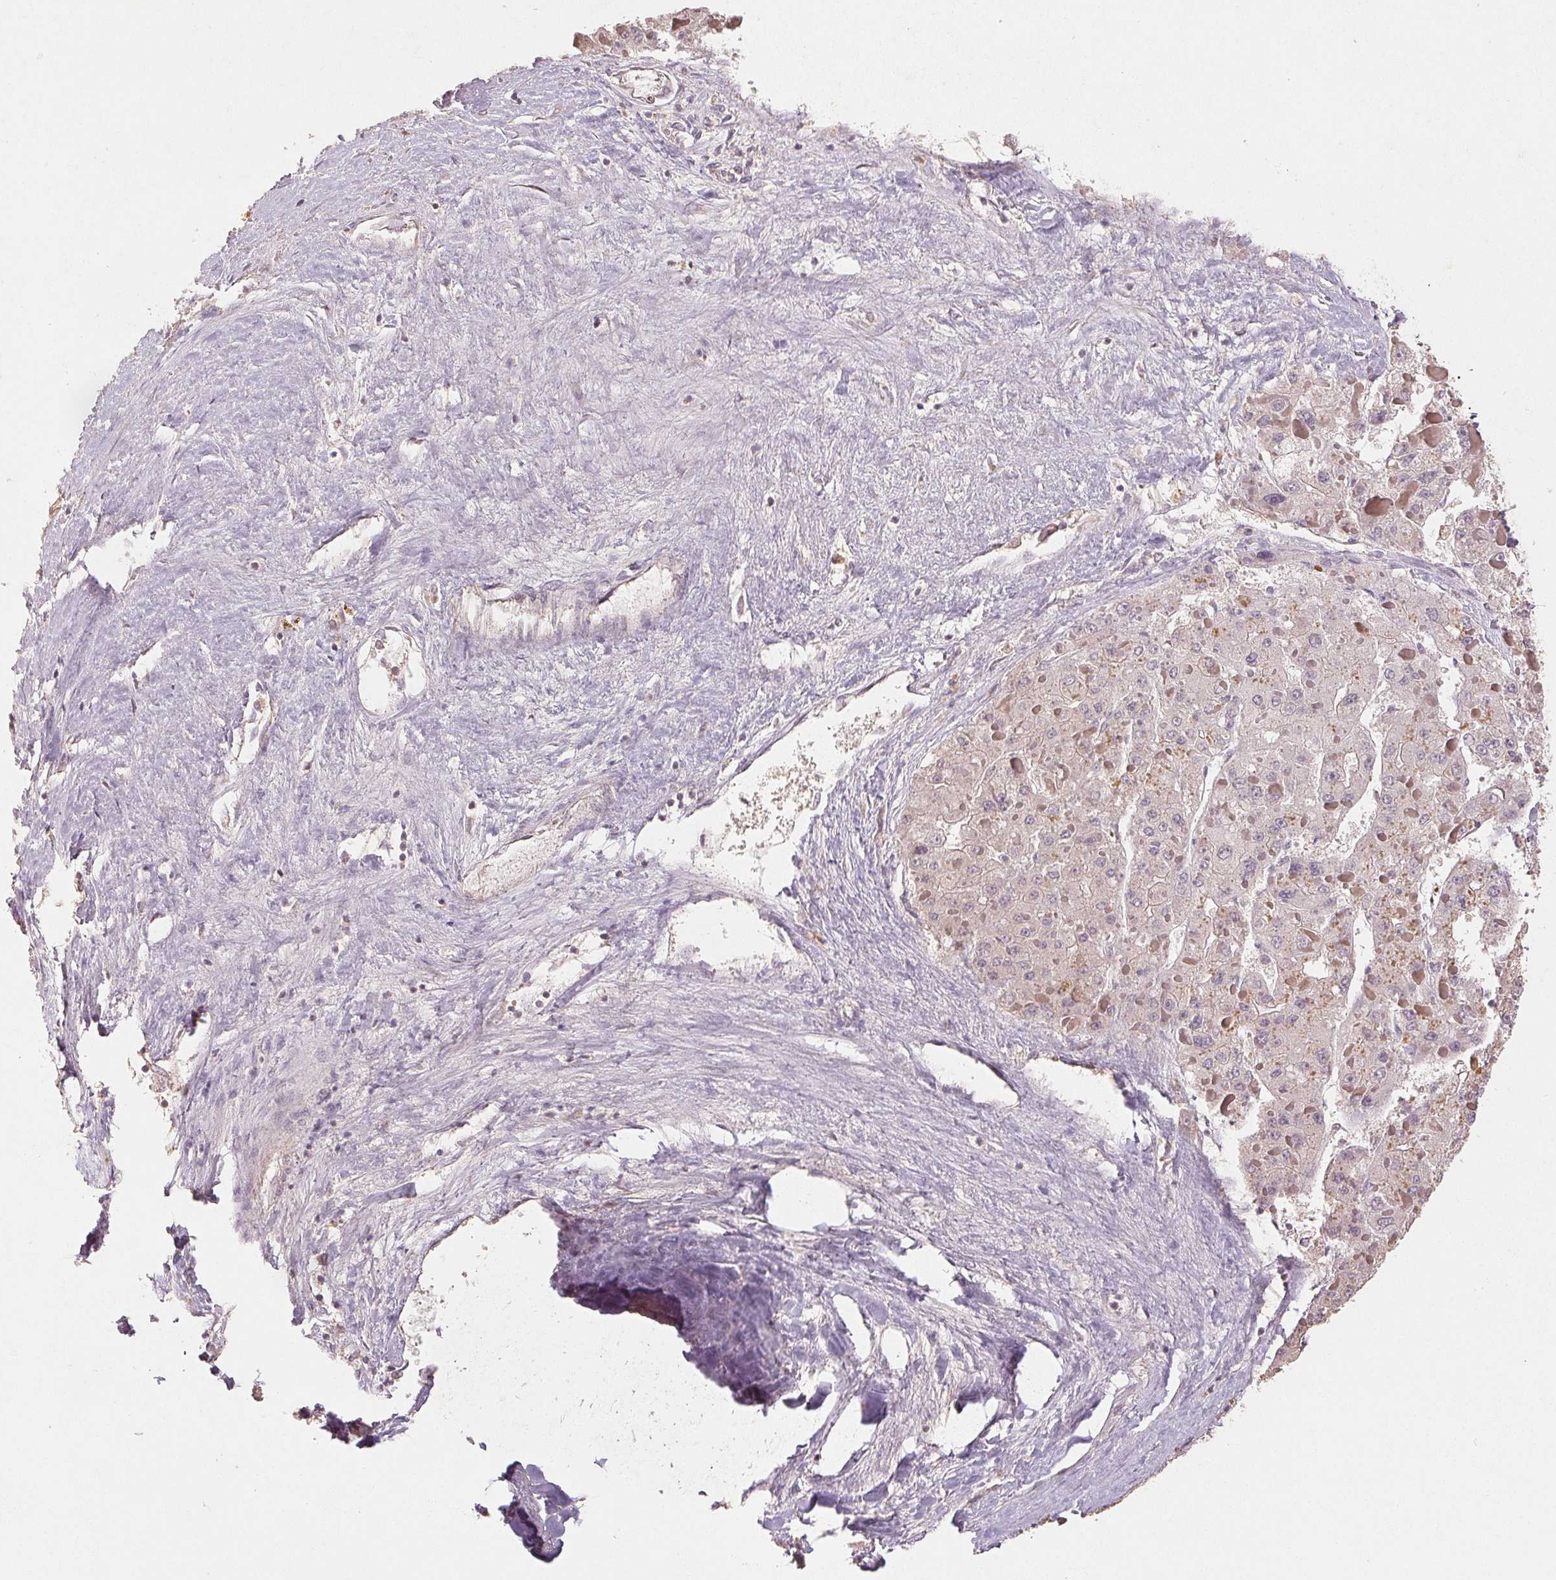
{"staining": {"intensity": "negative", "quantity": "none", "location": "none"}, "tissue": "liver cancer", "cell_type": "Tumor cells", "image_type": "cancer", "snomed": [{"axis": "morphology", "description": "Carcinoma, Hepatocellular, NOS"}, {"axis": "topography", "description": "Liver"}], "caption": "High power microscopy photomicrograph of an immunohistochemistry (IHC) micrograph of liver cancer (hepatocellular carcinoma), revealing no significant positivity in tumor cells.", "gene": "COX14", "patient": {"sex": "female", "age": 73}}